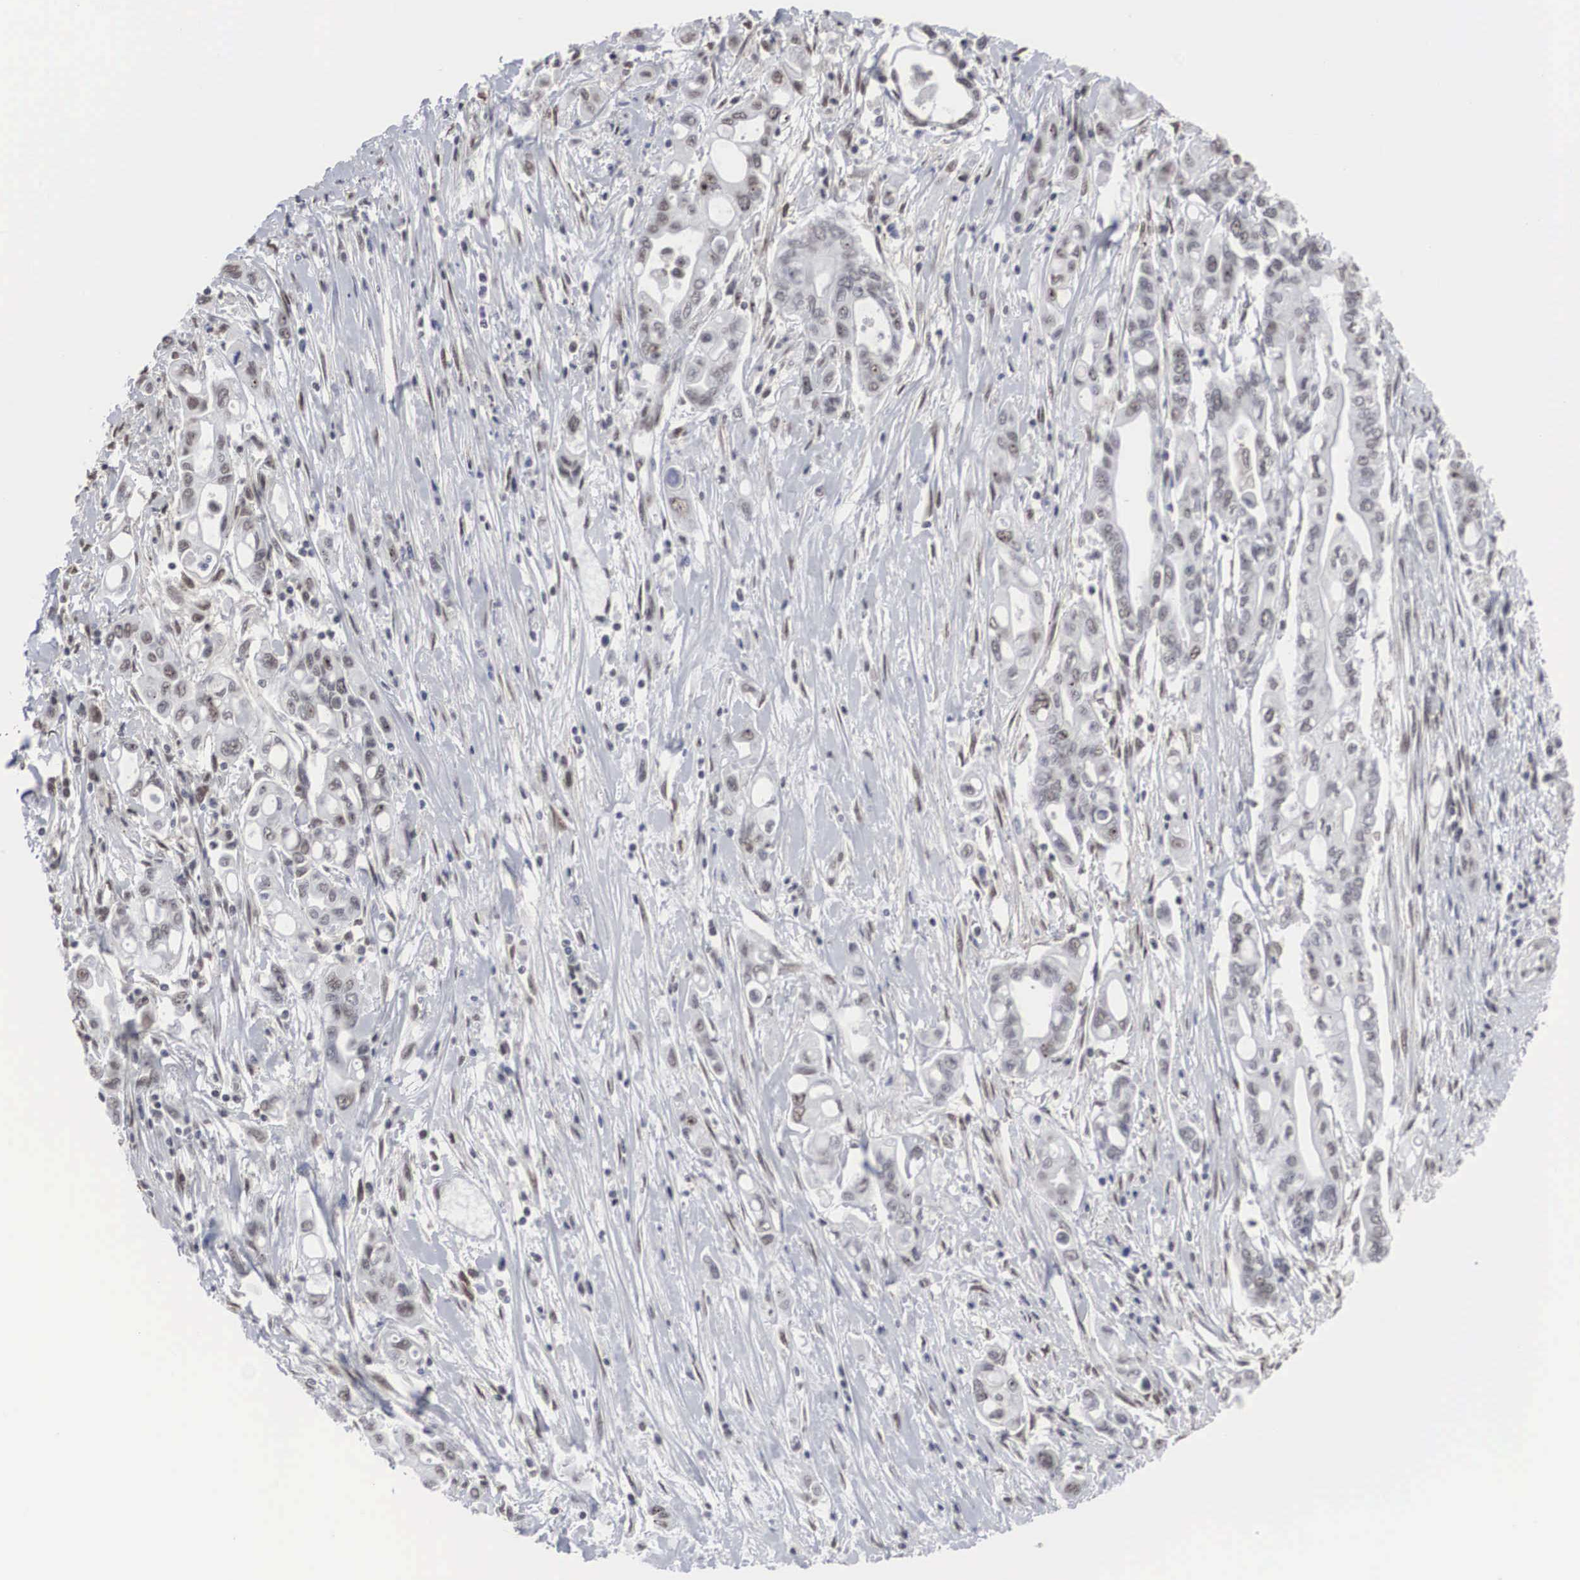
{"staining": {"intensity": "negative", "quantity": "none", "location": "none"}, "tissue": "pancreatic cancer", "cell_type": "Tumor cells", "image_type": "cancer", "snomed": [{"axis": "morphology", "description": "Adenocarcinoma, NOS"}, {"axis": "topography", "description": "Pancreas"}], "caption": "IHC histopathology image of human adenocarcinoma (pancreatic) stained for a protein (brown), which demonstrates no expression in tumor cells.", "gene": "AUTS2", "patient": {"sex": "female", "age": 57}}